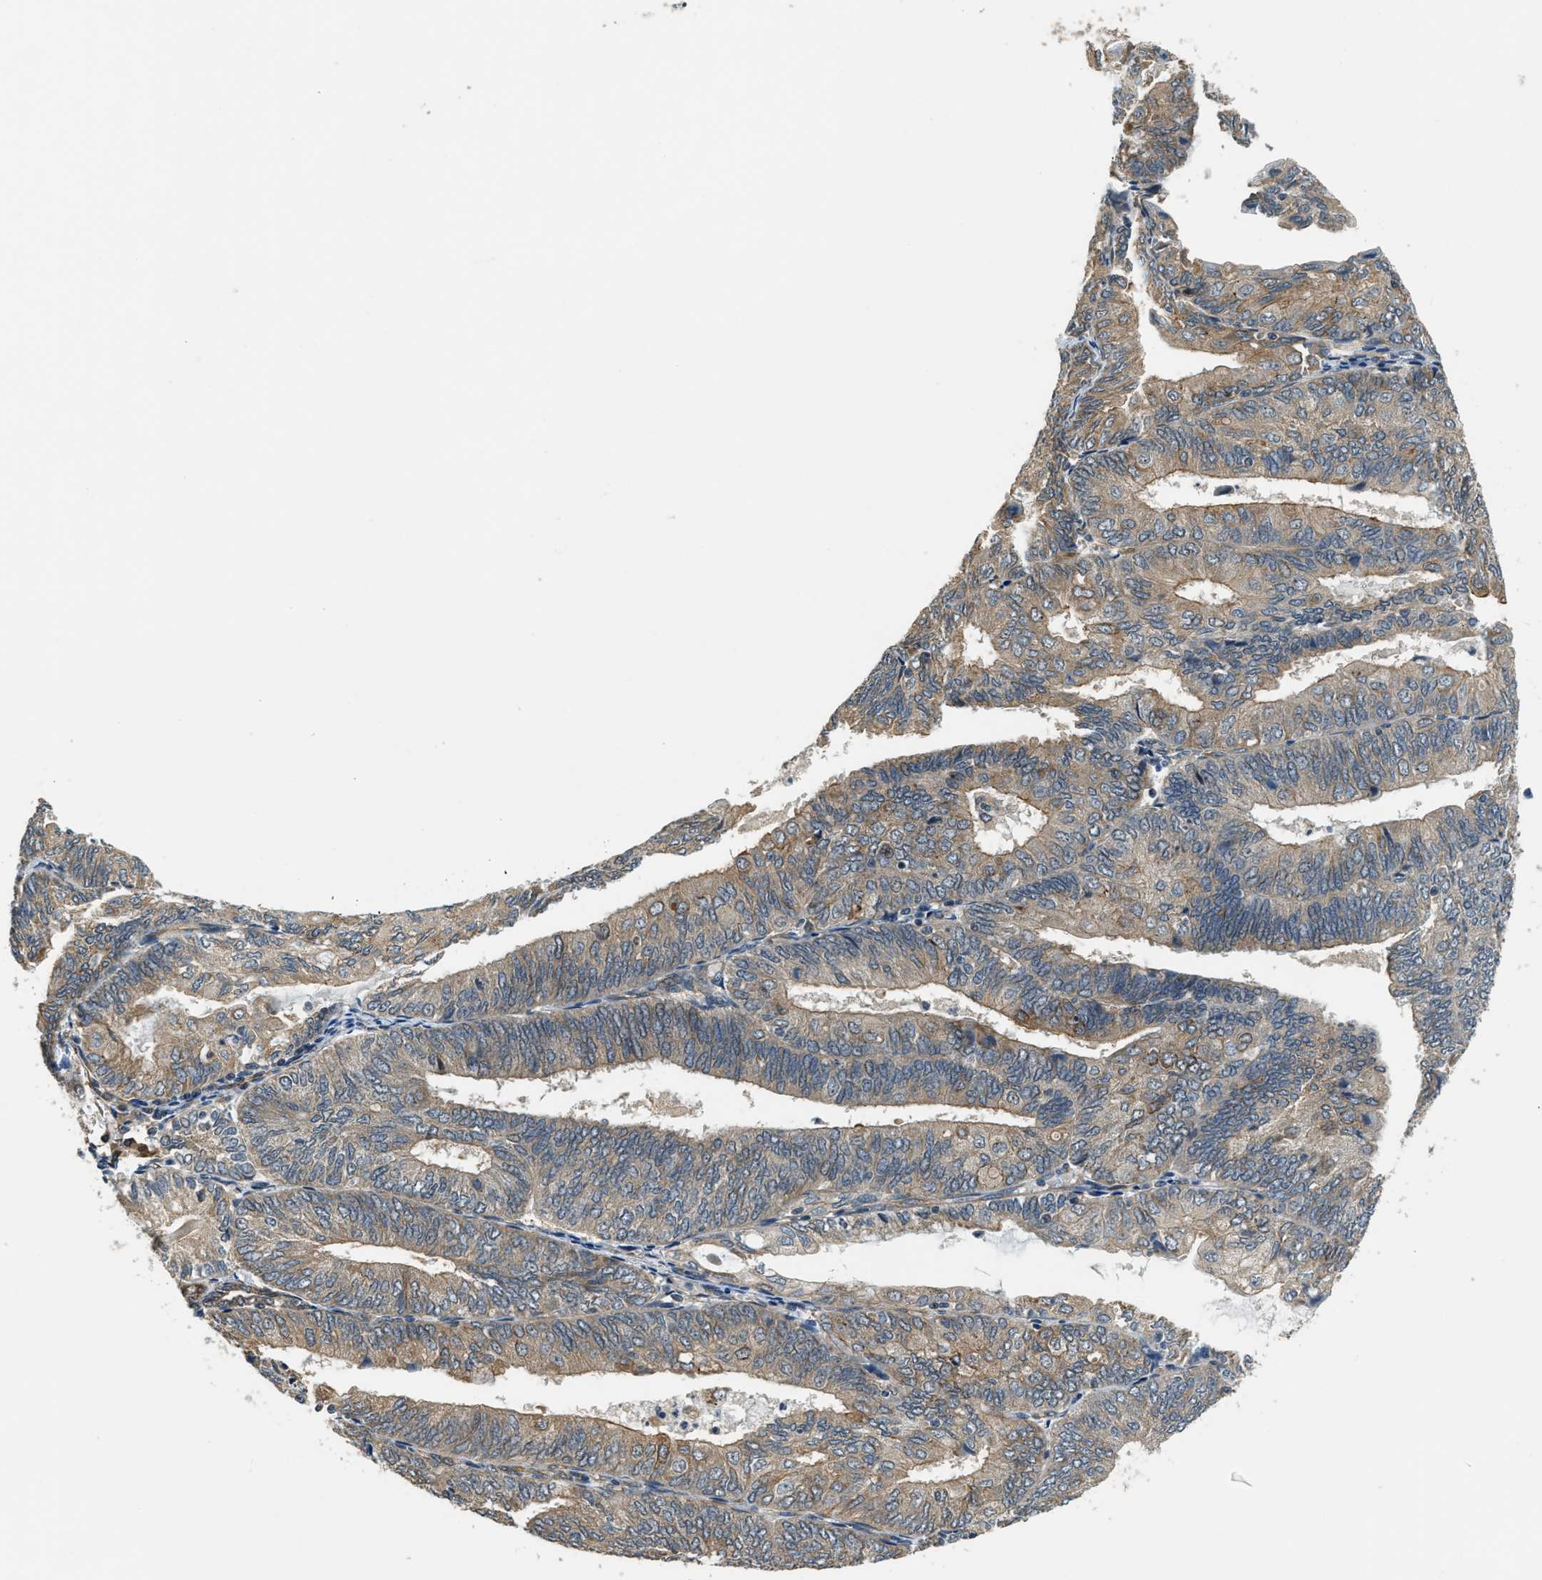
{"staining": {"intensity": "moderate", "quantity": ">75%", "location": "cytoplasmic/membranous"}, "tissue": "endometrial cancer", "cell_type": "Tumor cells", "image_type": "cancer", "snomed": [{"axis": "morphology", "description": "Adenocarcinoma, NOS"}, {"axis": "topography", "description": "Endometrium"}], "caption": "Immunohistochemical staining of human endometrial adenocarcinoma exhibits medium levels of moderate cytoplasmic/membranous protein staining in about >75% of tumor cells.", "gene": "ALOX12", "patient": {"sex": "female", "age": 81}}